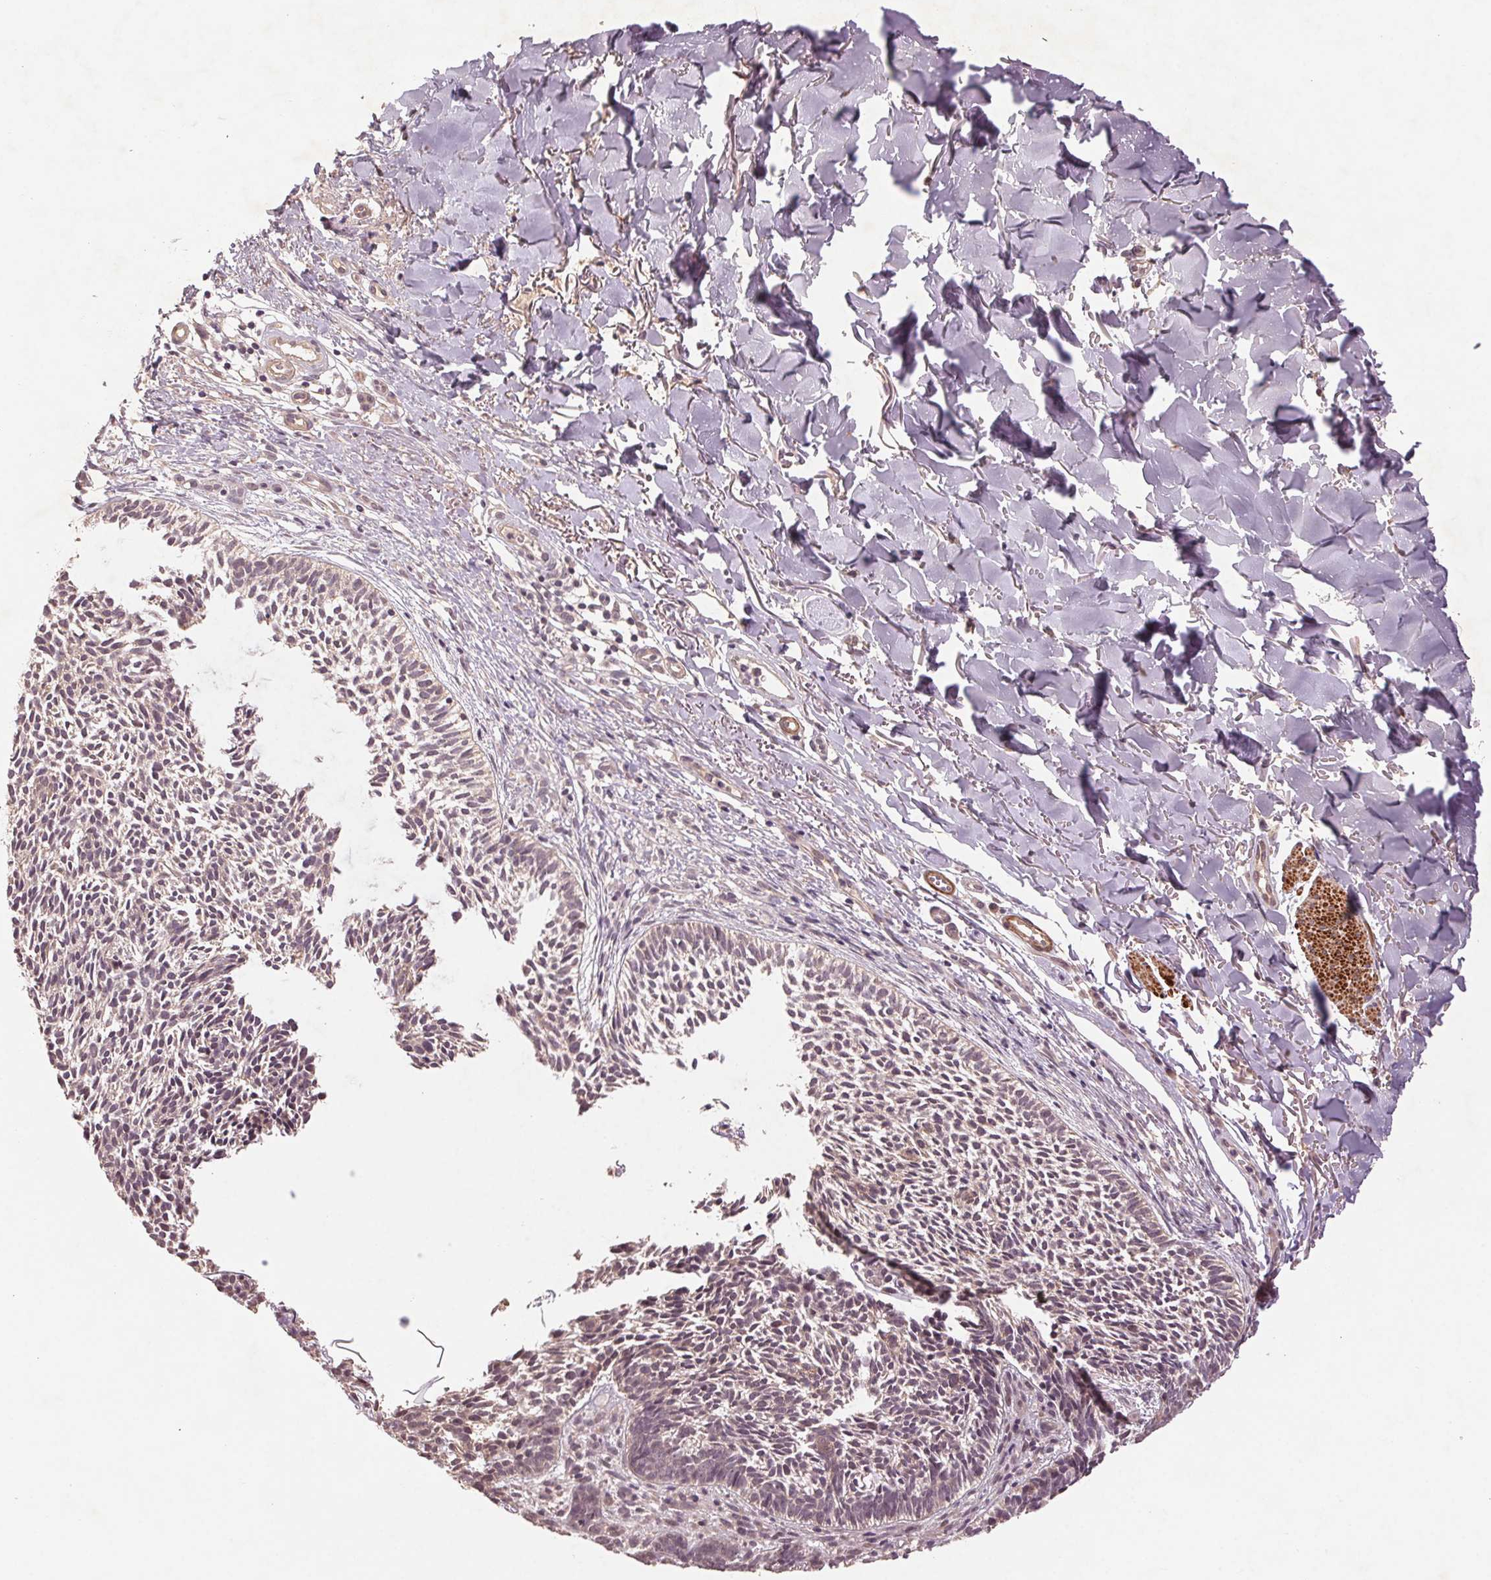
{"staining": {"intensity": "weak", "quantity": "<25%", "location": "cytoplasmic/membranous"}, "tissue": "skin cancer", "cell_type": "Tumor cells", "image_type": "cancer", "snomed": [{"axis": "morphology", "description": "Basal cell carcinoma"}, {"axis": "topography", "description": "Skin"}], "caption": "High magnification brightfield microscopy of skin cancer (basal cell carcinoma) stained with DAB (3,3'-diaminobenzidine) (brown) and counterstained with hematoxylin (blue): tumor cells show no significant staining.", "gene": "SMLR1", "patient": {"sex": "male", "age": 78}}